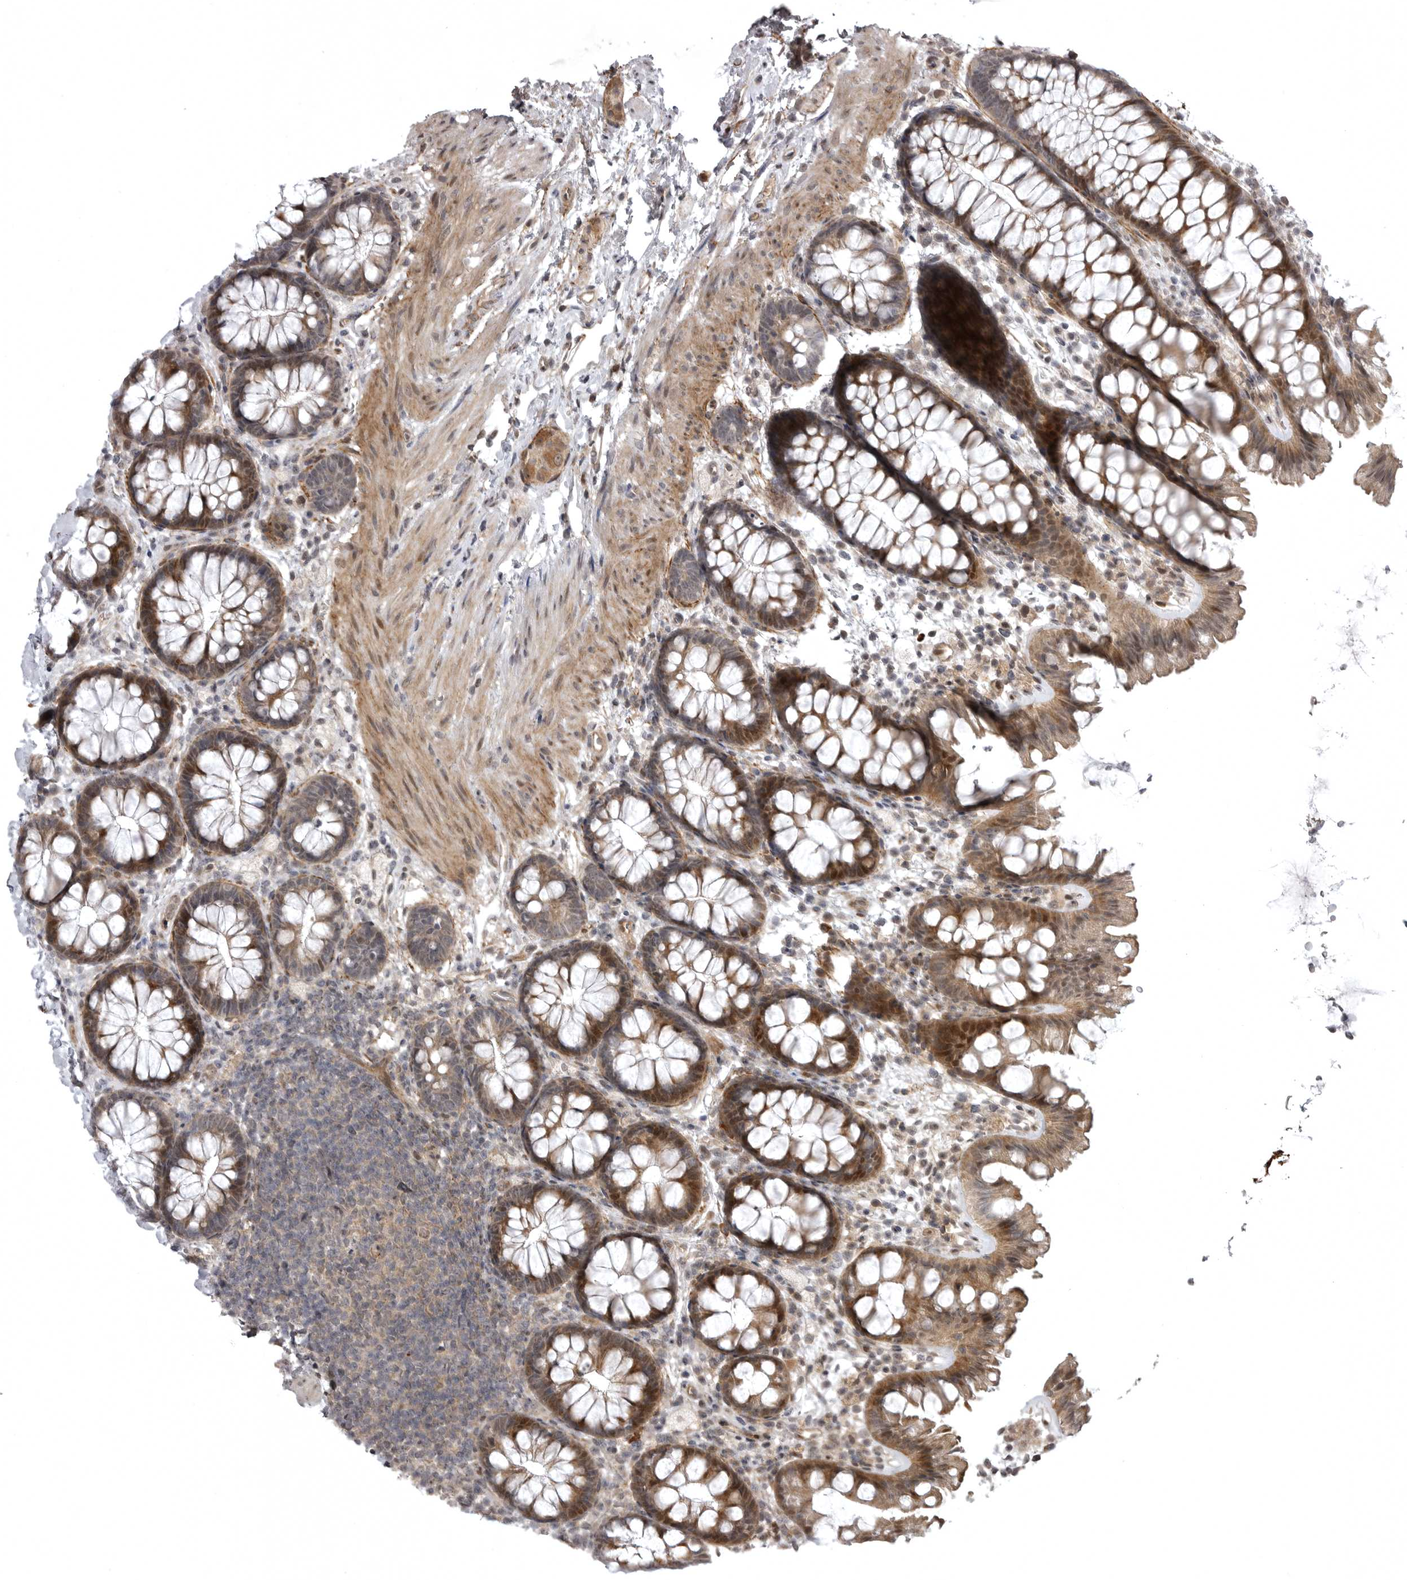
{"staining": {"intensity": "moderate", "quantity": ">75%", "location": "cytoplasmic/membranous"}, "tissue": "colon", "cell_type": "Endothelial cells", "image_type": "normal", "snomed": [{"axis": "morphology", "description": "Normal tissue, NOS"}, {"axis": "topography", "description": "Colon"}], "caption": "A medium amount of moderate cytoplasmic/membranous expression is identified in about >75% of endothelial cells in normal colon.", "gene": "SNX16", "patient": {"sex": "female", "age": 62}}